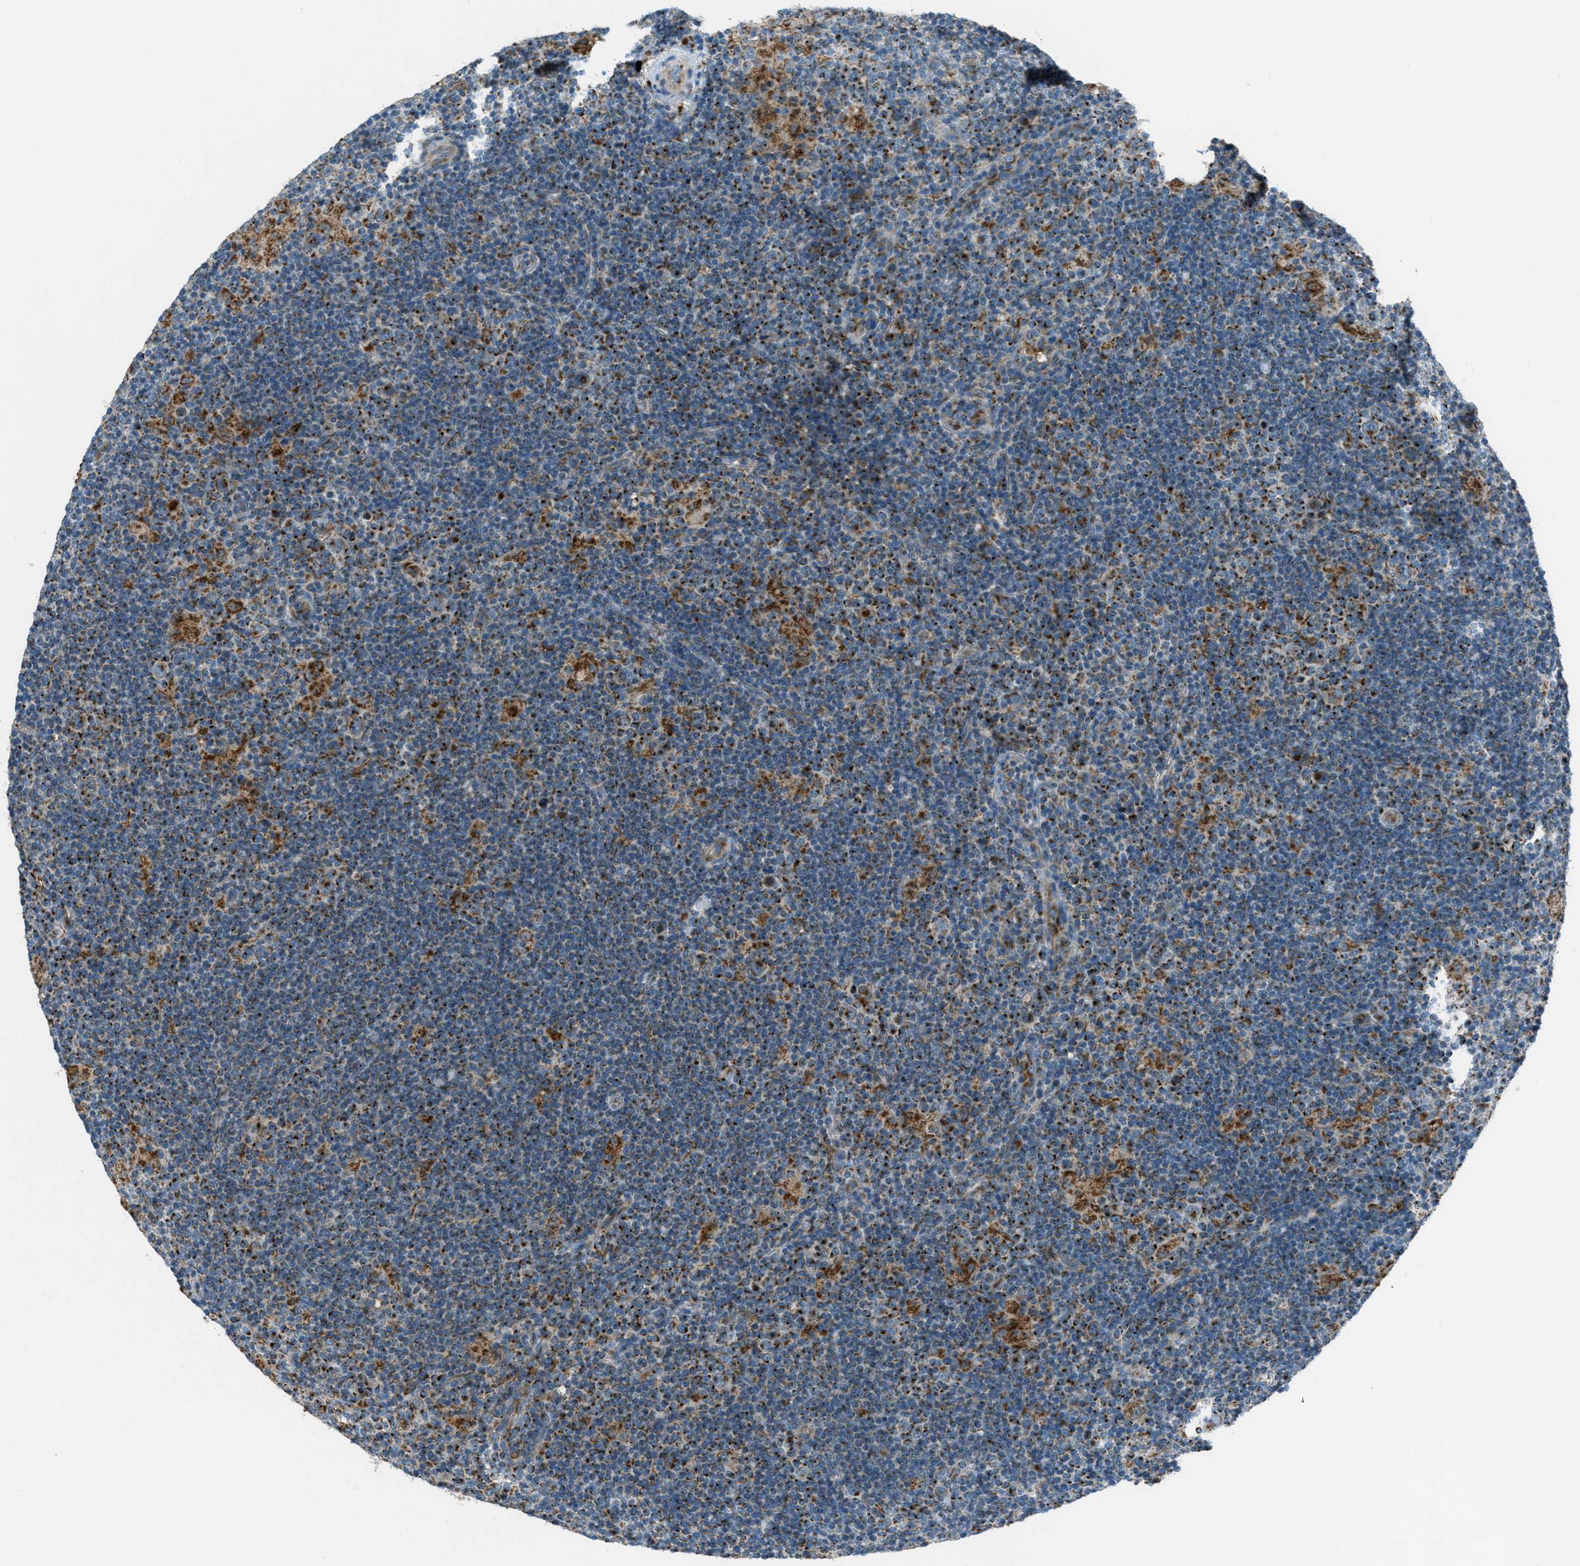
{"staining": {"intensity": "moderate", "quantity": ">75%", "location": "cytoplasmic/membranous"}, "tissue": "lymphoma", "cell_type": "Tumor cells", "image_type": "cancer", "snomed": [{"axis": "morphology", "description": "Hodgkin's disease, NOS"}, {"axis": "topography", "description": "Lymph node"}], "caption": "A medium amount of moderate cytoplasmic/membranous staining is appreciated in approximately >75% of tumor cells in Hodgkin's disease tissue. (brown staining indicates protein expression, while blue staining denotes nuclei).", "gene": "BCKDK", "patient": {"sex": "female", "age": 57}}